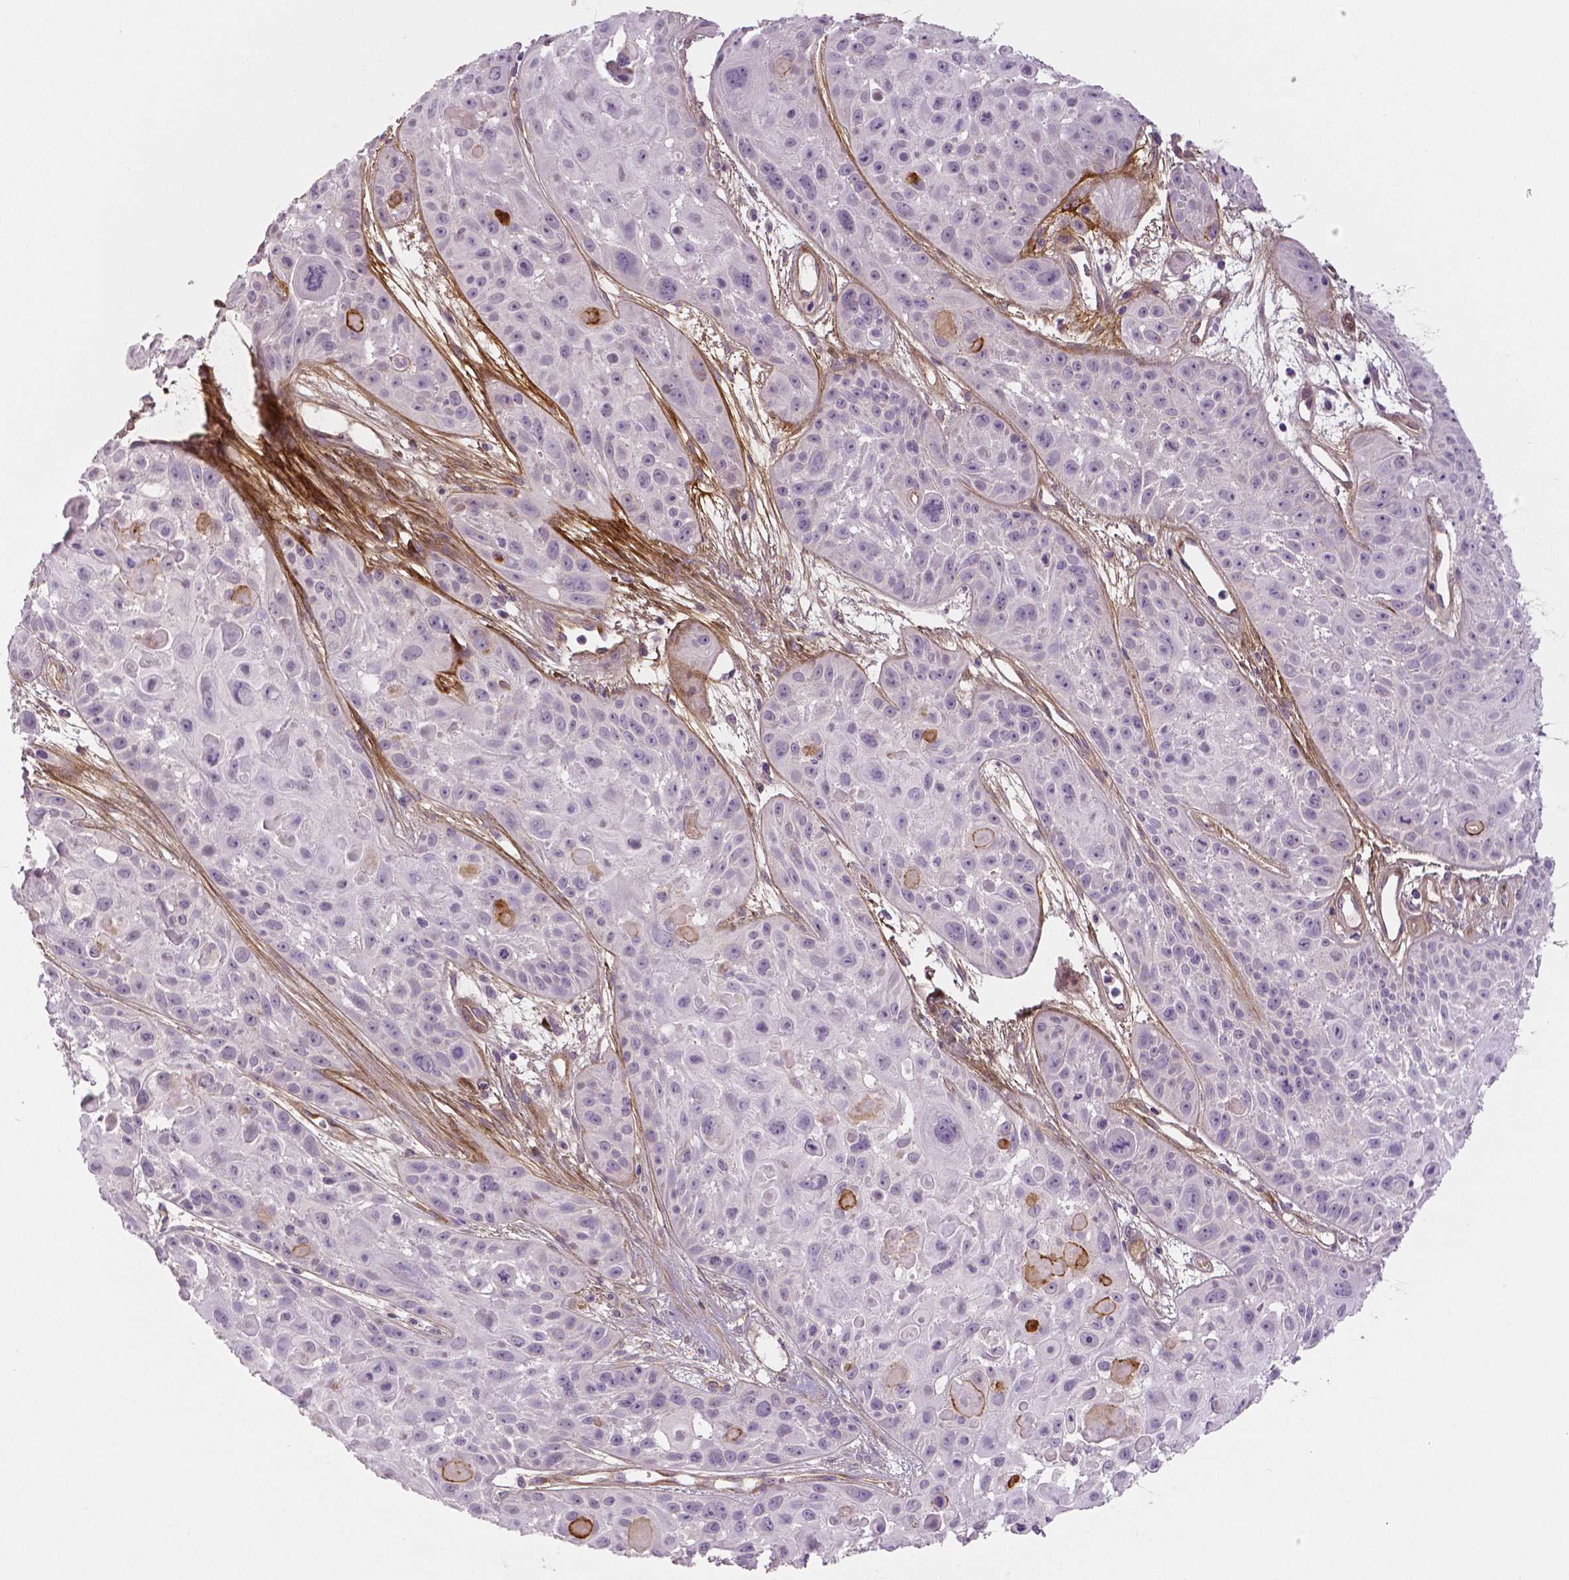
{"staining": {"intensity": "negative", "quantity": "none", "location": "none"}, "tissue": "skin cancer", "cell_type": "Tumor cells", "image_type": "cancer", "snomed": [{"axis": "morphology", "description": "Squamous cell carcinoma, NOS"}, {"axis": "topography", "description": "Skin"}, {"axis": "topography", "description": "Anal"}], "caption": "Skin squamous cell carcinoma was stained to show a protein in brown. There is no significant expression in tumor cells. (DAB IHC with hematoxylin counter stain).", "gene": "FLT1", "patient": {"sex": "female", "age": 75}}